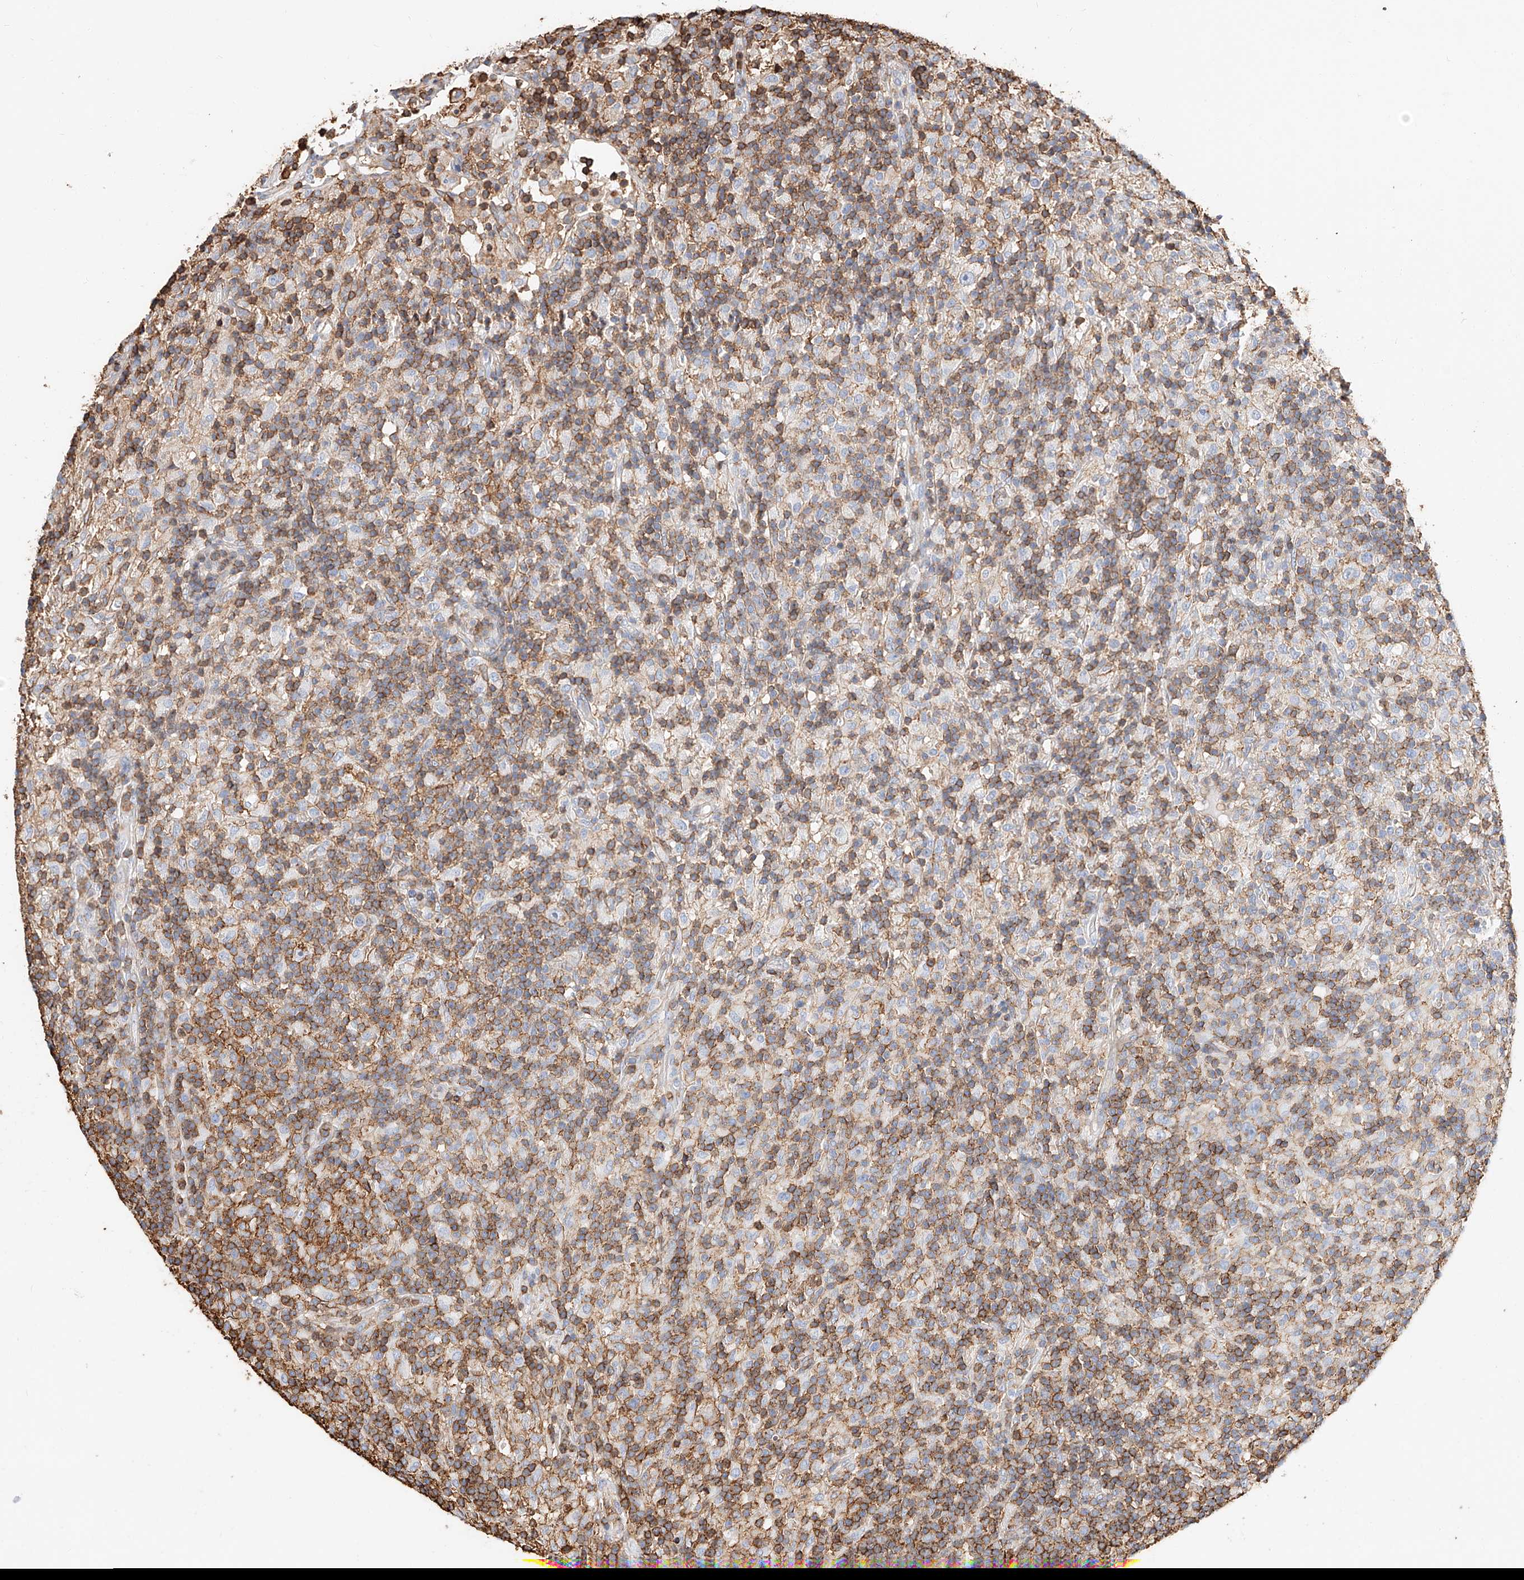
{"staining": {"intensity": "negative", "quantity": "none", "location": "none"}, "tissue": "lymphoma", "cell_type": "Tumor cells", "image_type": "cancer", "snomed": [{"axis": "morphology", "description": "Hodgkin's disease, NOS"}, {"axis": "topography", "description": "Lymph node"}], "caption": "High power microscopy image of an immunohistochemistry (IHC) histopathology image of Hodgkin's disease, revealing no significant staining in tumor cells.", "gene": "WFS1", "patient": {"sex": "male", "age": 70}}